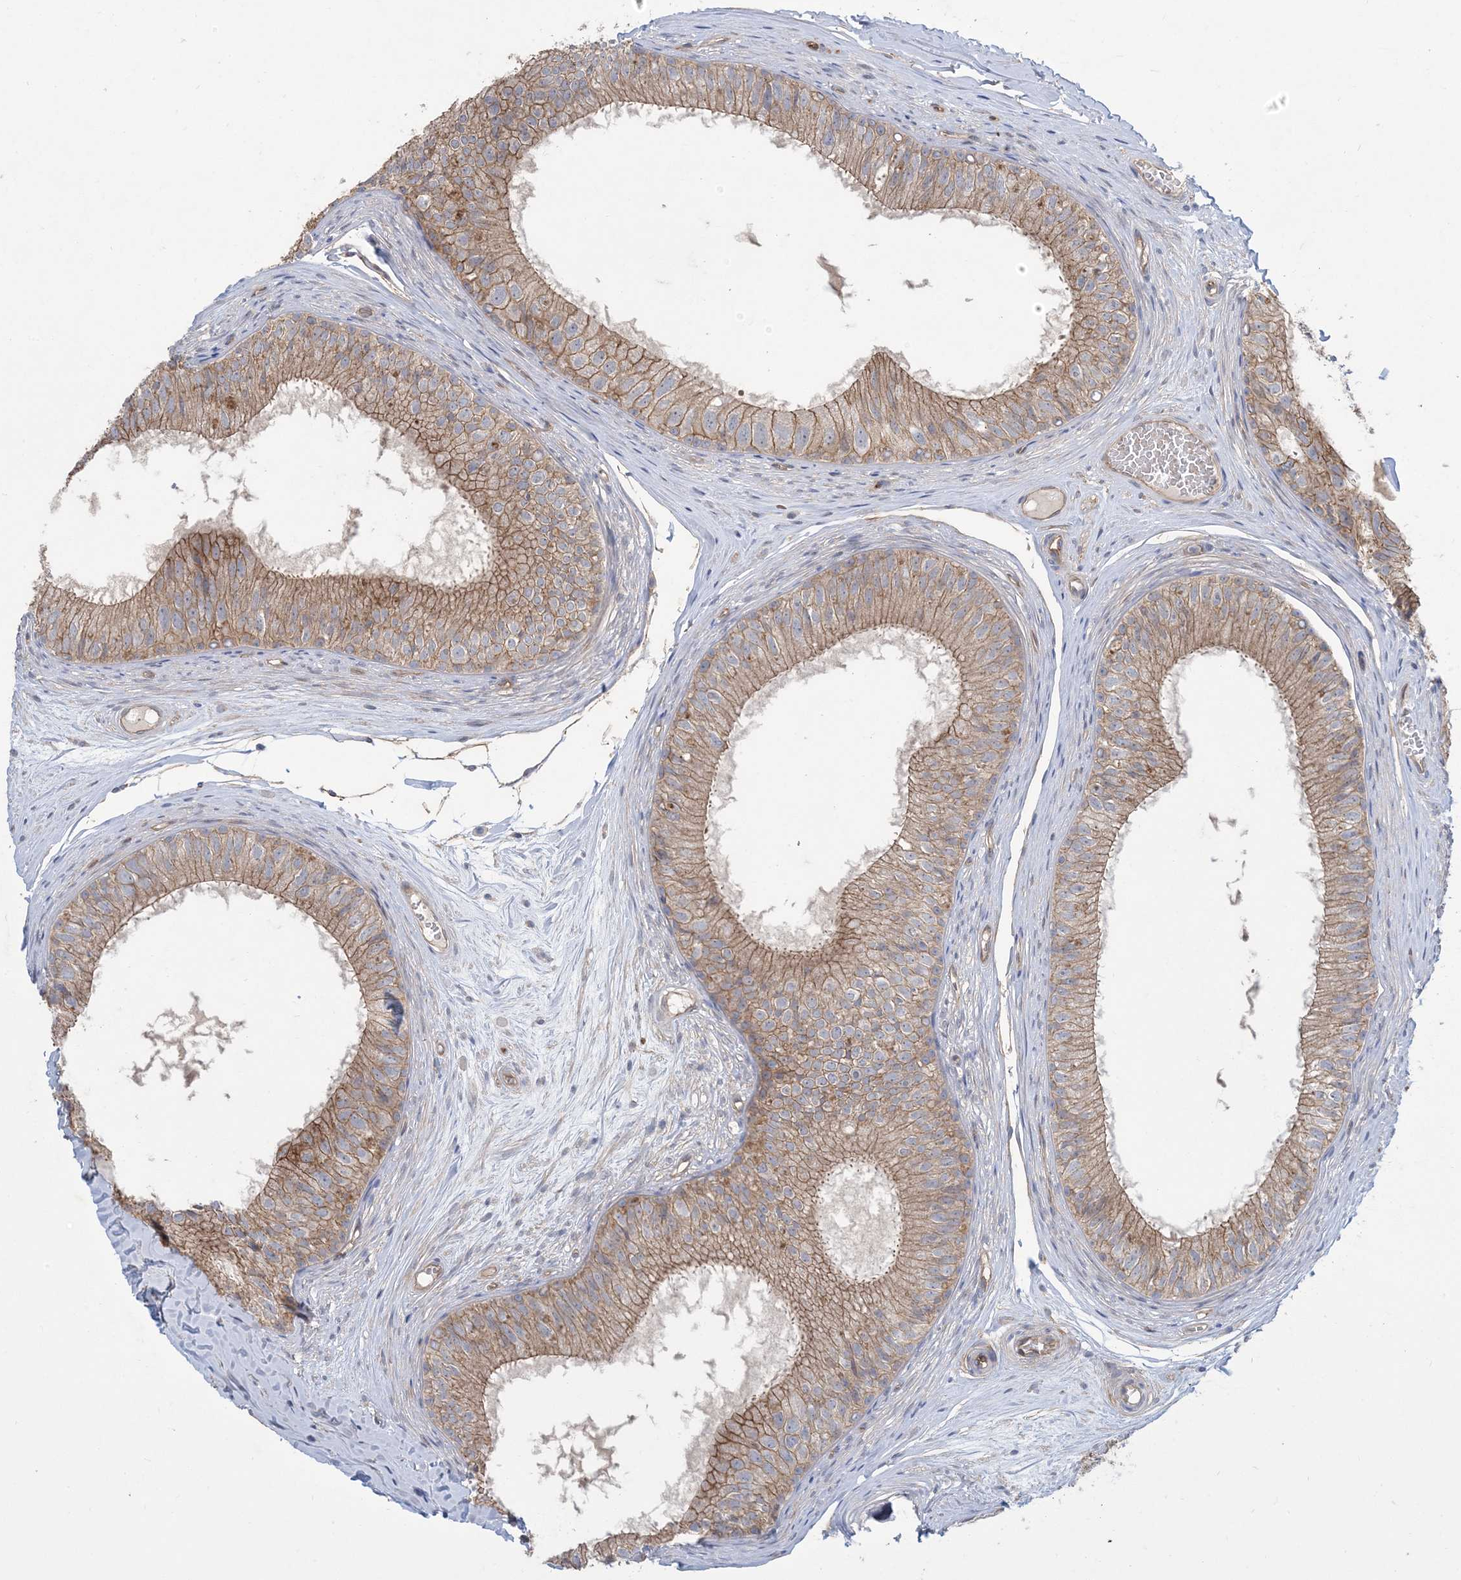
{"staining": {"intensity": "moderate", "quantity": ">75%", "location": "cytoplasmic/membranous"}, "tissue": "epididymis", "cell_type": "Glandular cells", "image_type": "normal", "snomed": [{"axis": "morphology", "description": "Normal tissue, NOS"}, {"axis": "morphology", "description": "Seminoma in situ"}, {"axis": "topography", "description": "Testis"}, {"axis": "topography", "description": "Epididymis"}], "caption": "Immunohistochemical staining of benign epididymis displays >75% levels of moderate cytoplasmic/membranous protein staining in approximately >75% of glandular cells.", "gene": "AOC1", "patient": {"sex": "male", "age": 28}}